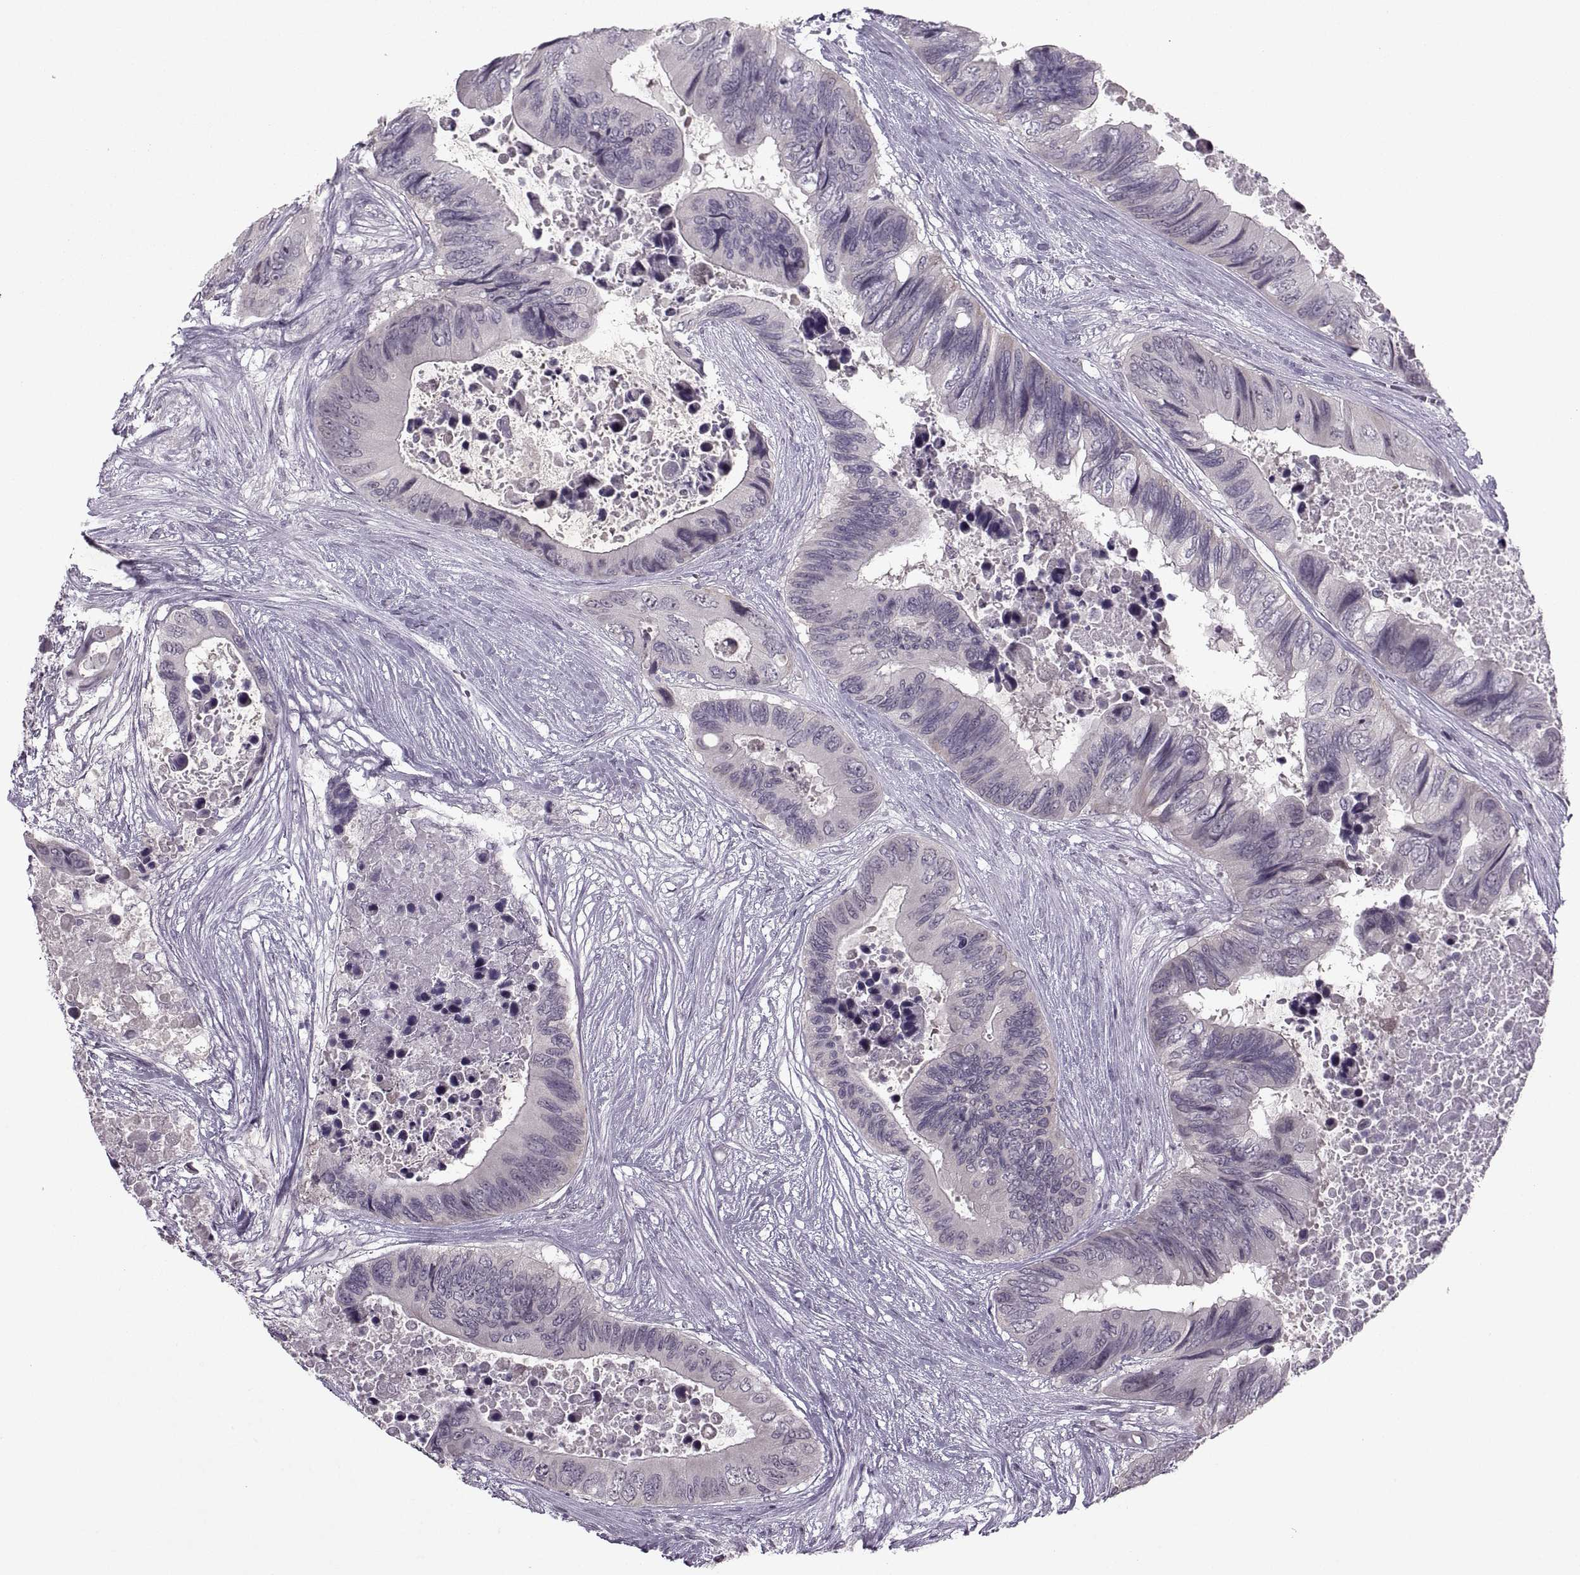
{"staining": {"intensity": "weak", "quantity": "<25%", "location": "cytoplasmic/membranous"}, "tissue": "colorectal cancer", "cell_type": "Tumor cells", "image_type": "cancer", "snomed": [{"axis": "morphology", "description": "Adenocarcinoma, NOS"}, {"axis": "topography", "description": "Rectum"}], "caption": "The histopathology image exhibits no staining of tumor cells in colorectal cancer (adenocarcinoma). (Brightfield microscopy of DAB IHC at high magnification).", "gene": "MGAT4D", "patient": {"sex": "male", "age": 63}}